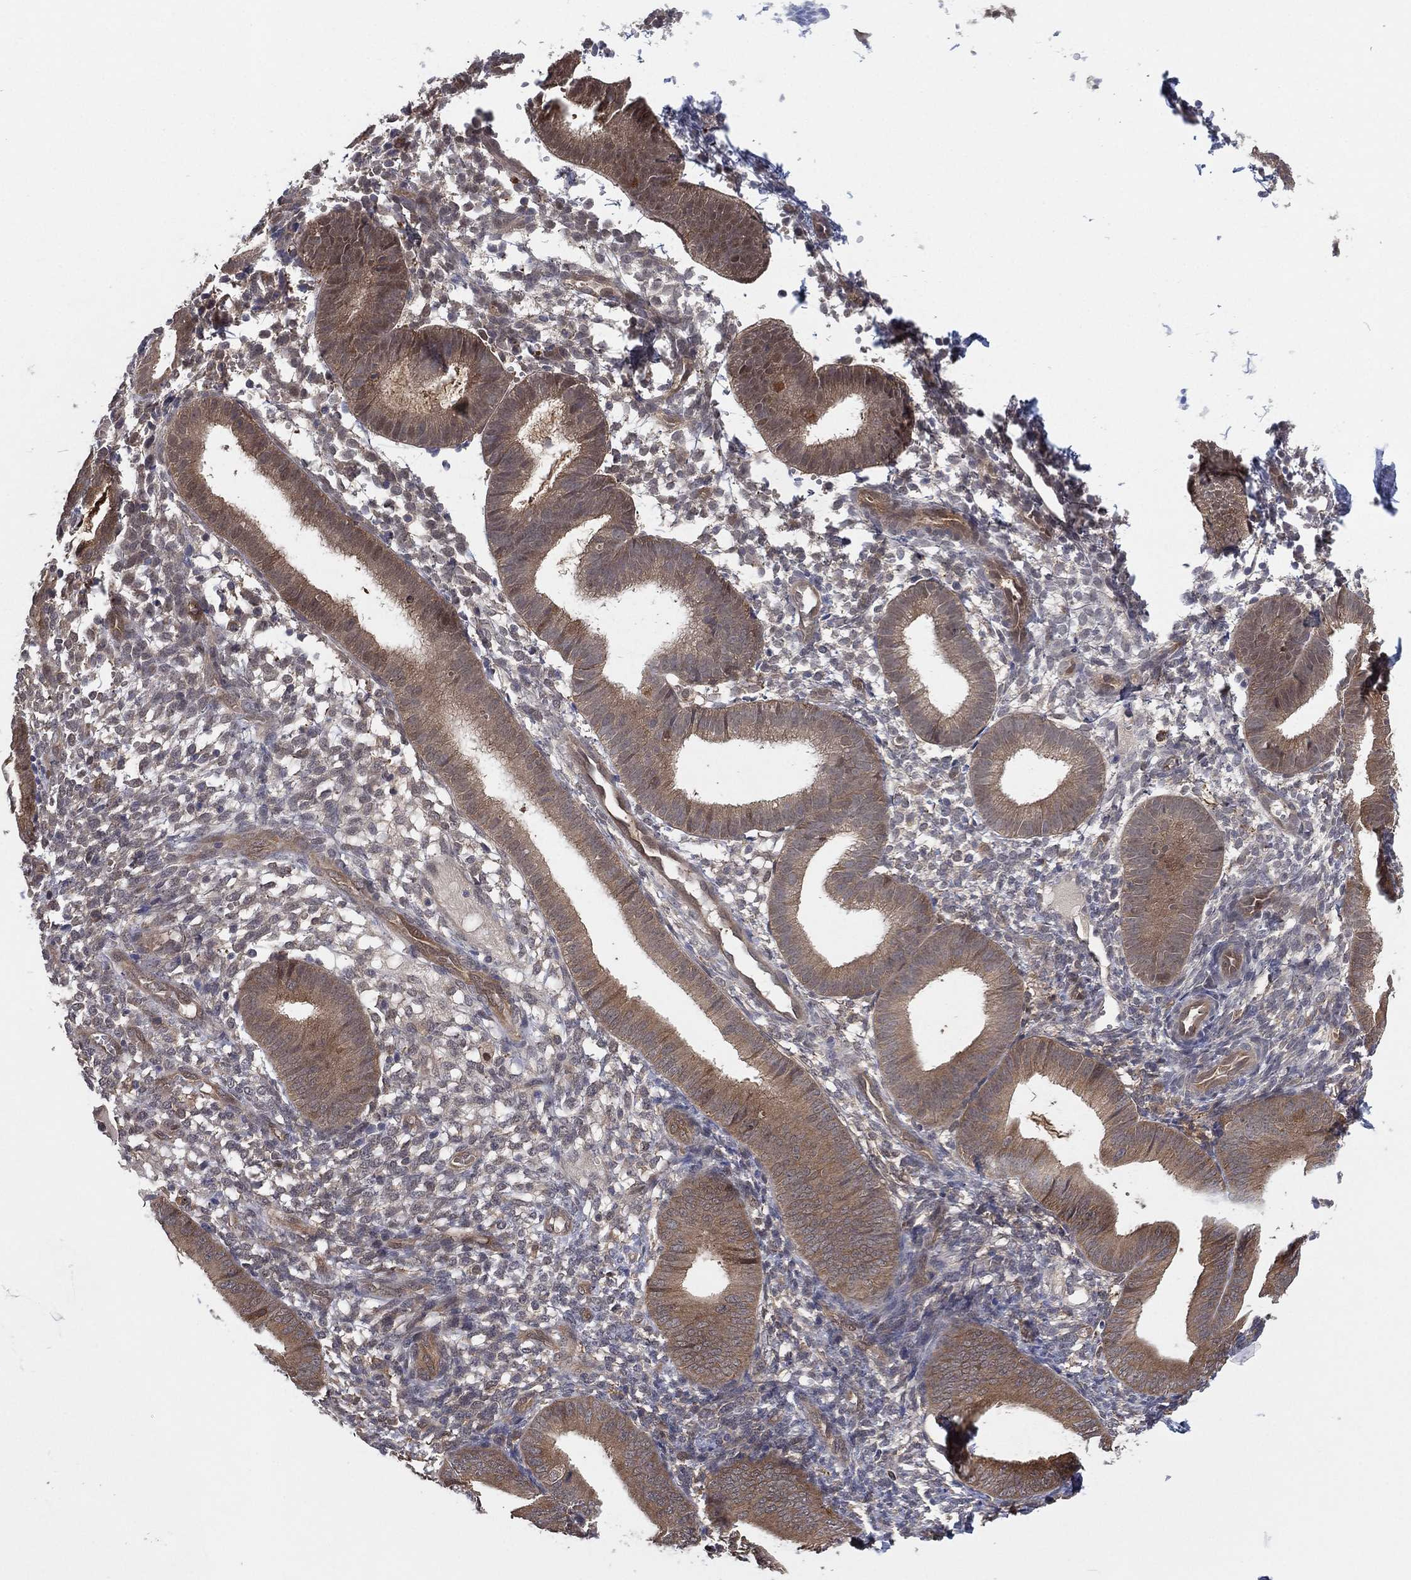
{"staining": {"intensity": "weak", "quantity": "25%-75%", "location": "cytoplasmic/membranous"}, "tissue": "endometrium", "cell_type": "Cells in endometrial stroma", "image_type": "normal", "snomed": [{"axis": "morphology", "description": "Normal tissue, NOS"}, {"axis": "topography", "description": "Endometrium"}], "caption": "Benign endometrium reveals weak cytoplasmic/membranous expression in about 25%-75% of cells in endometrial stroma, visualized by immunohistochemistry.", "gene": "PSMG4", "patient": {"sex": "female", "age": 39}}